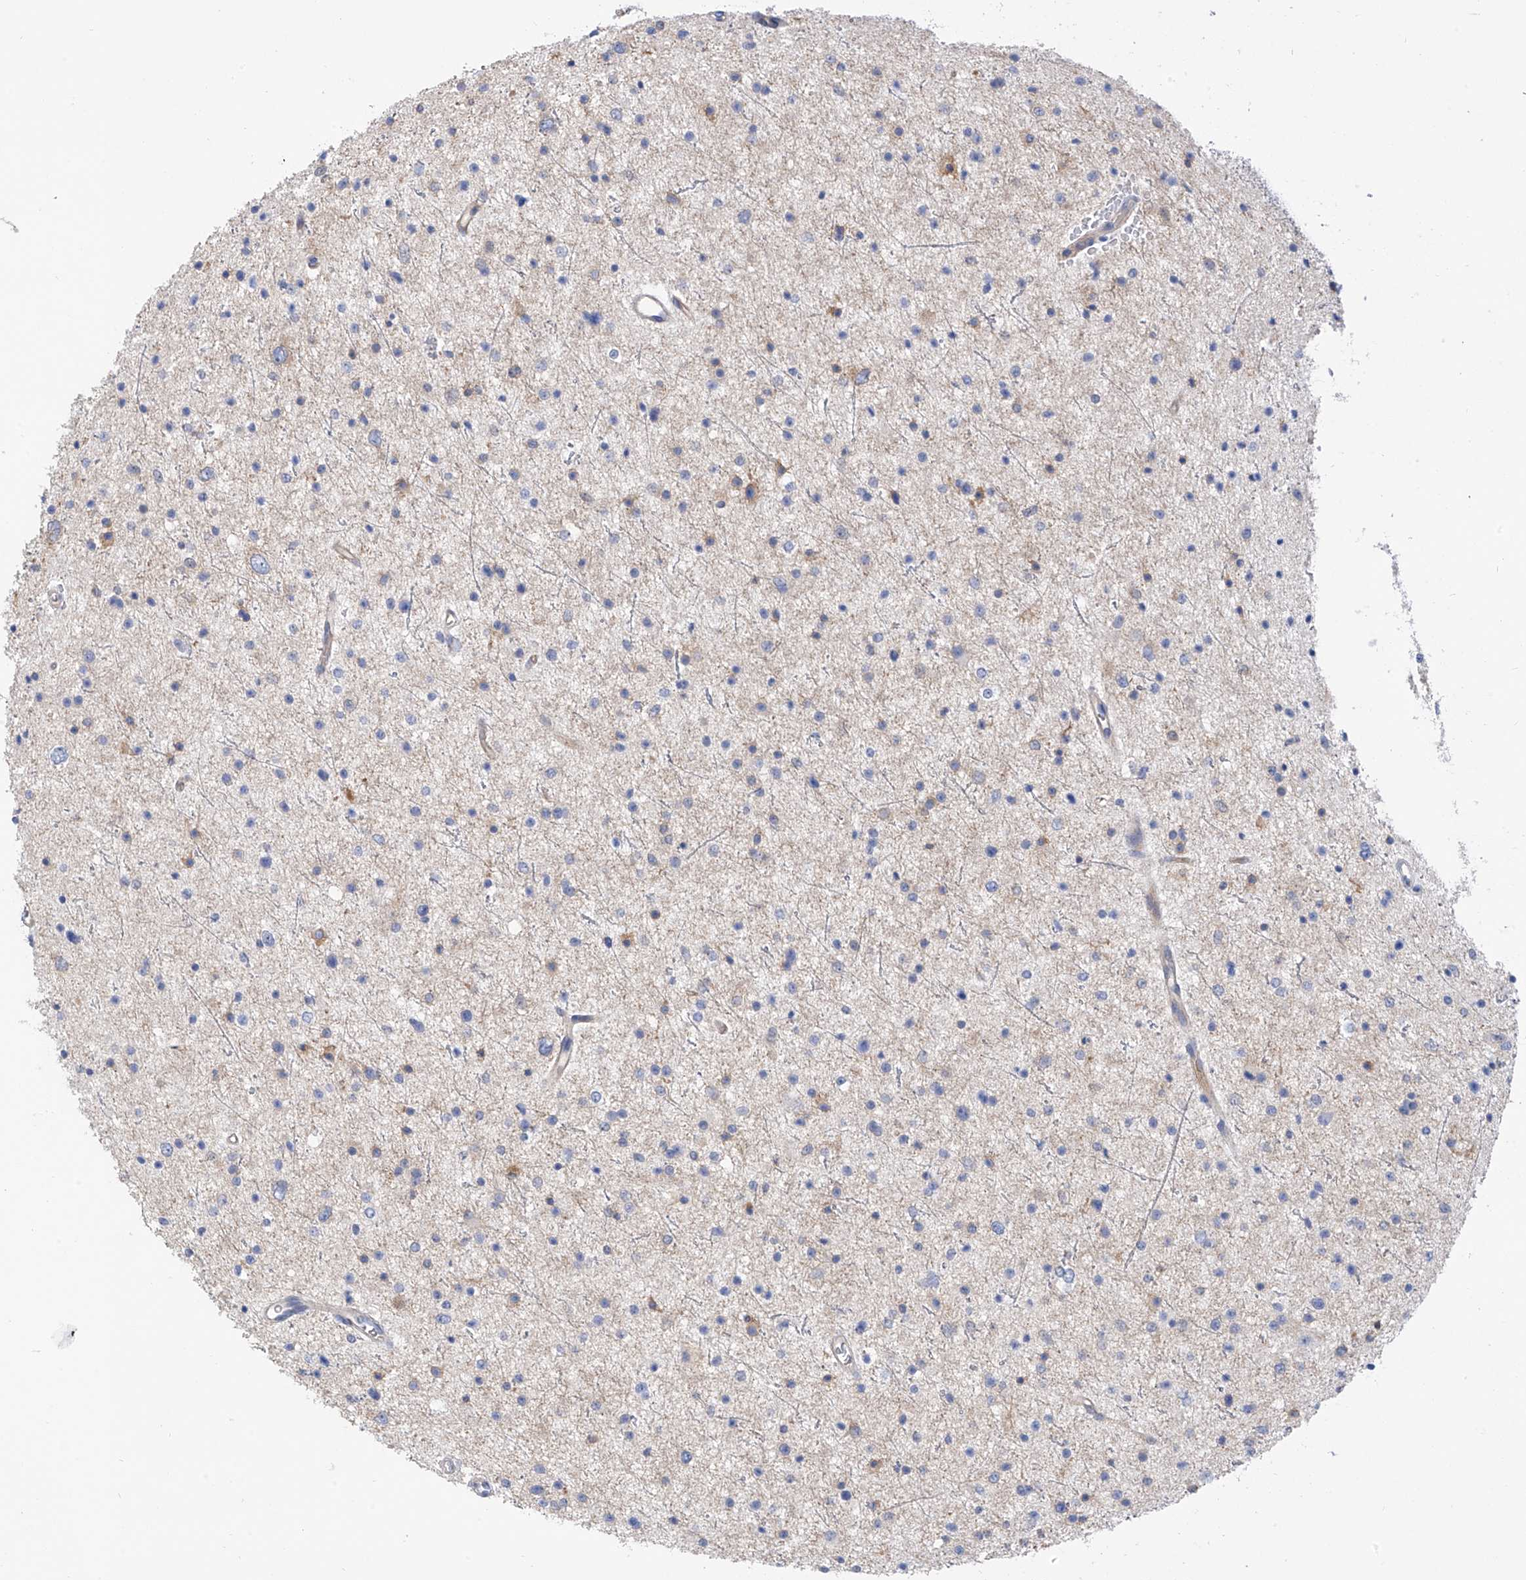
{"staining": {"intensity": "negative", "quantity": "none", "location": "none"}, "tissue": "glioma", "cell_type": "Tumor cells", "image_type": "cancer", "snomed": [{"axis": "morphology", "description": "Glioma, malignant, Low grade"}, {"axis": "topography", "description": "Brain"}], "caption": "Histopathology image shows no significant protein staining in tumor cells of glioma.", "gene": "PIK3C2B", "patient": {"sex": "female", "age": 37}}